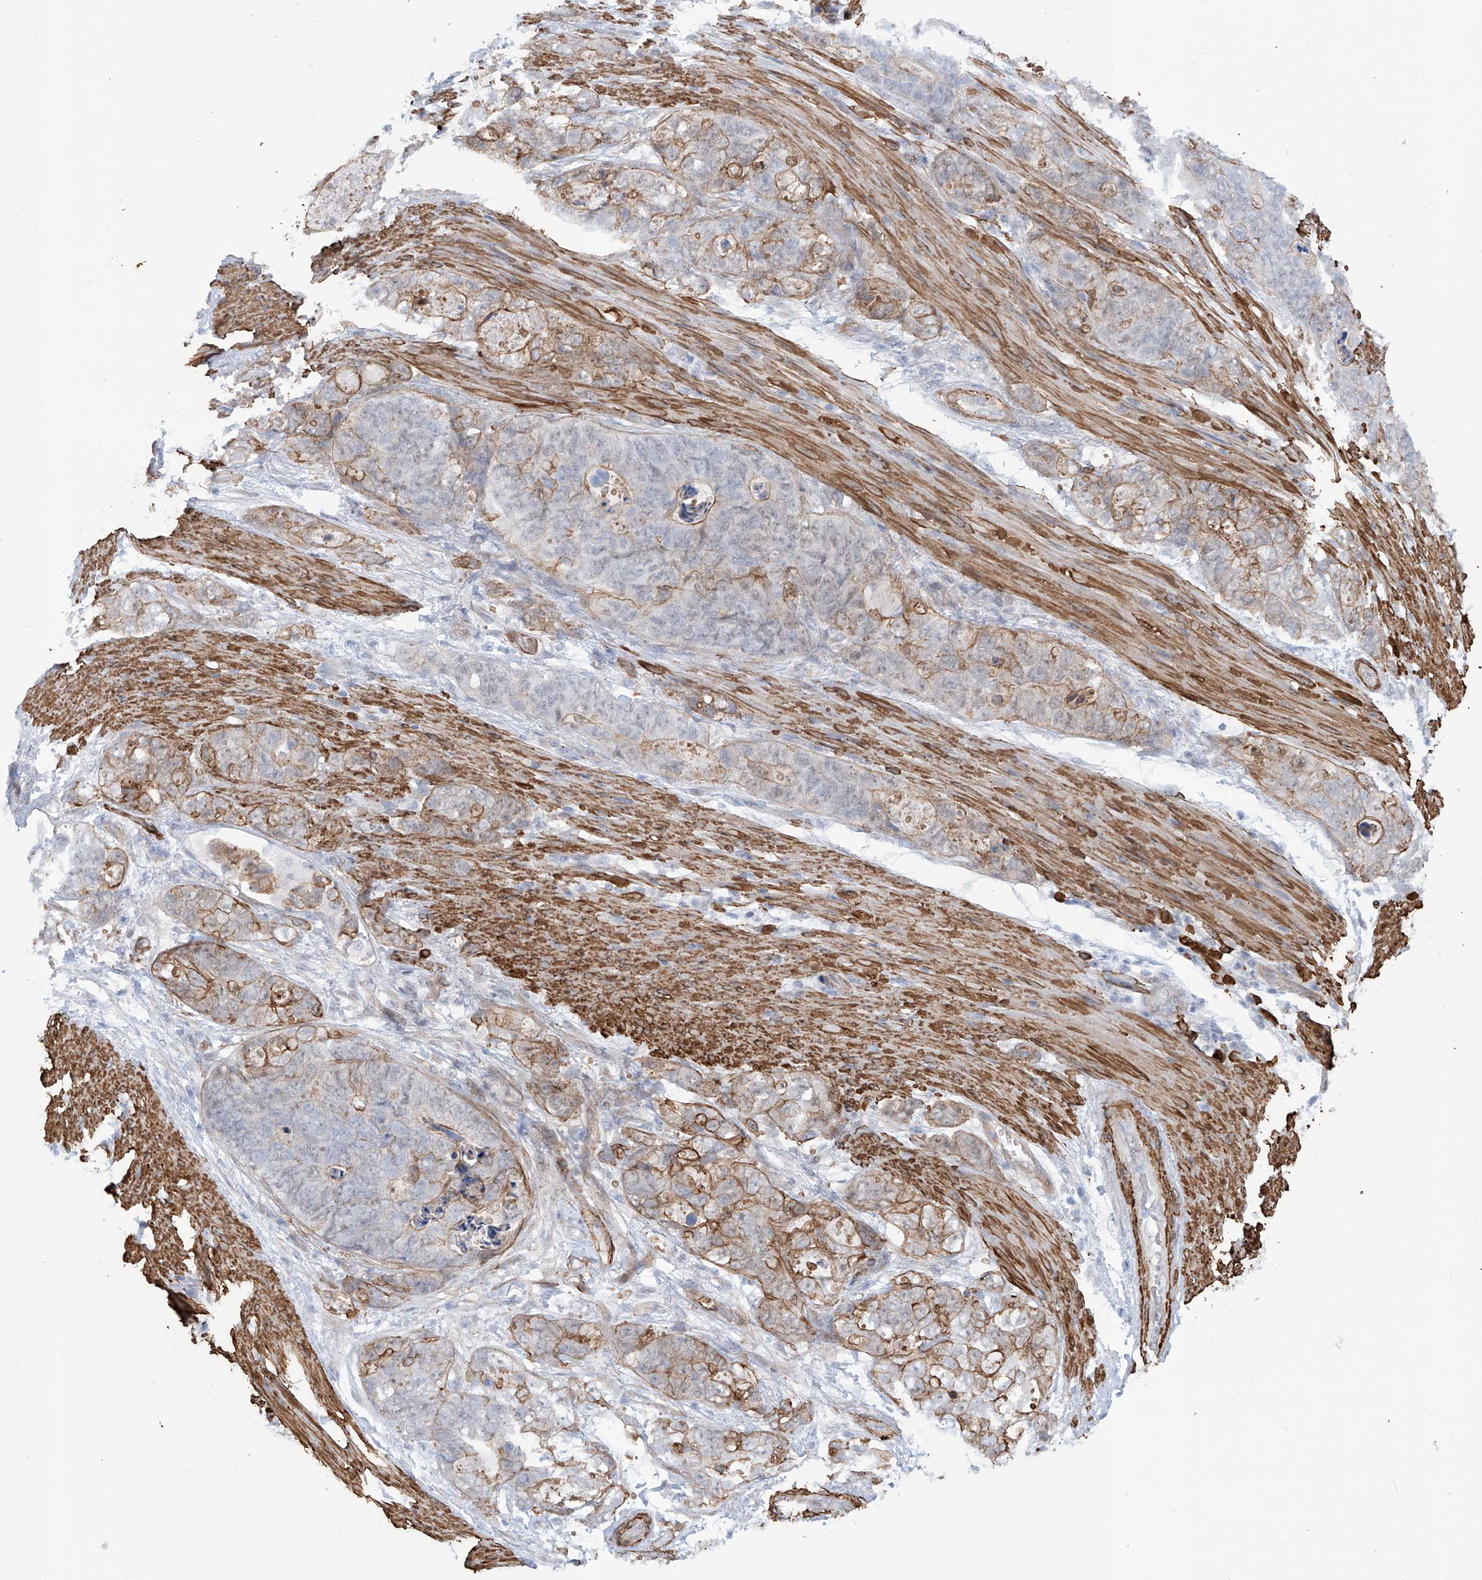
{"staining": {"intensity": "moderate", "quantity": "25%-75%", "location": "cytoplasmic/membranous"}, "tissue": "stomach cancer", "cell_type": "Tumor cells", "image_type": "cancer", "snomed": [{"axis": "morphology", "description": "Normal tissue, NOS"}, {"axis": "morphology", "description": "Adenocarcinoma, NOS"}, {"axis": "topography", "description": "Stomach"}], "caption": "Stomach cancer (adenocarcinoma) stained for a protein shows moderate cytoplasmic/membranous positivity in tumor cells. The protein is stained brown, and the nuclei are stained in blue (DAB (3,3'-diaminobenzidine) IHC with brightfield microscopy, high magnification).", "gene": "ZNF490", "patient": {"sex": "female", "age": 89}}